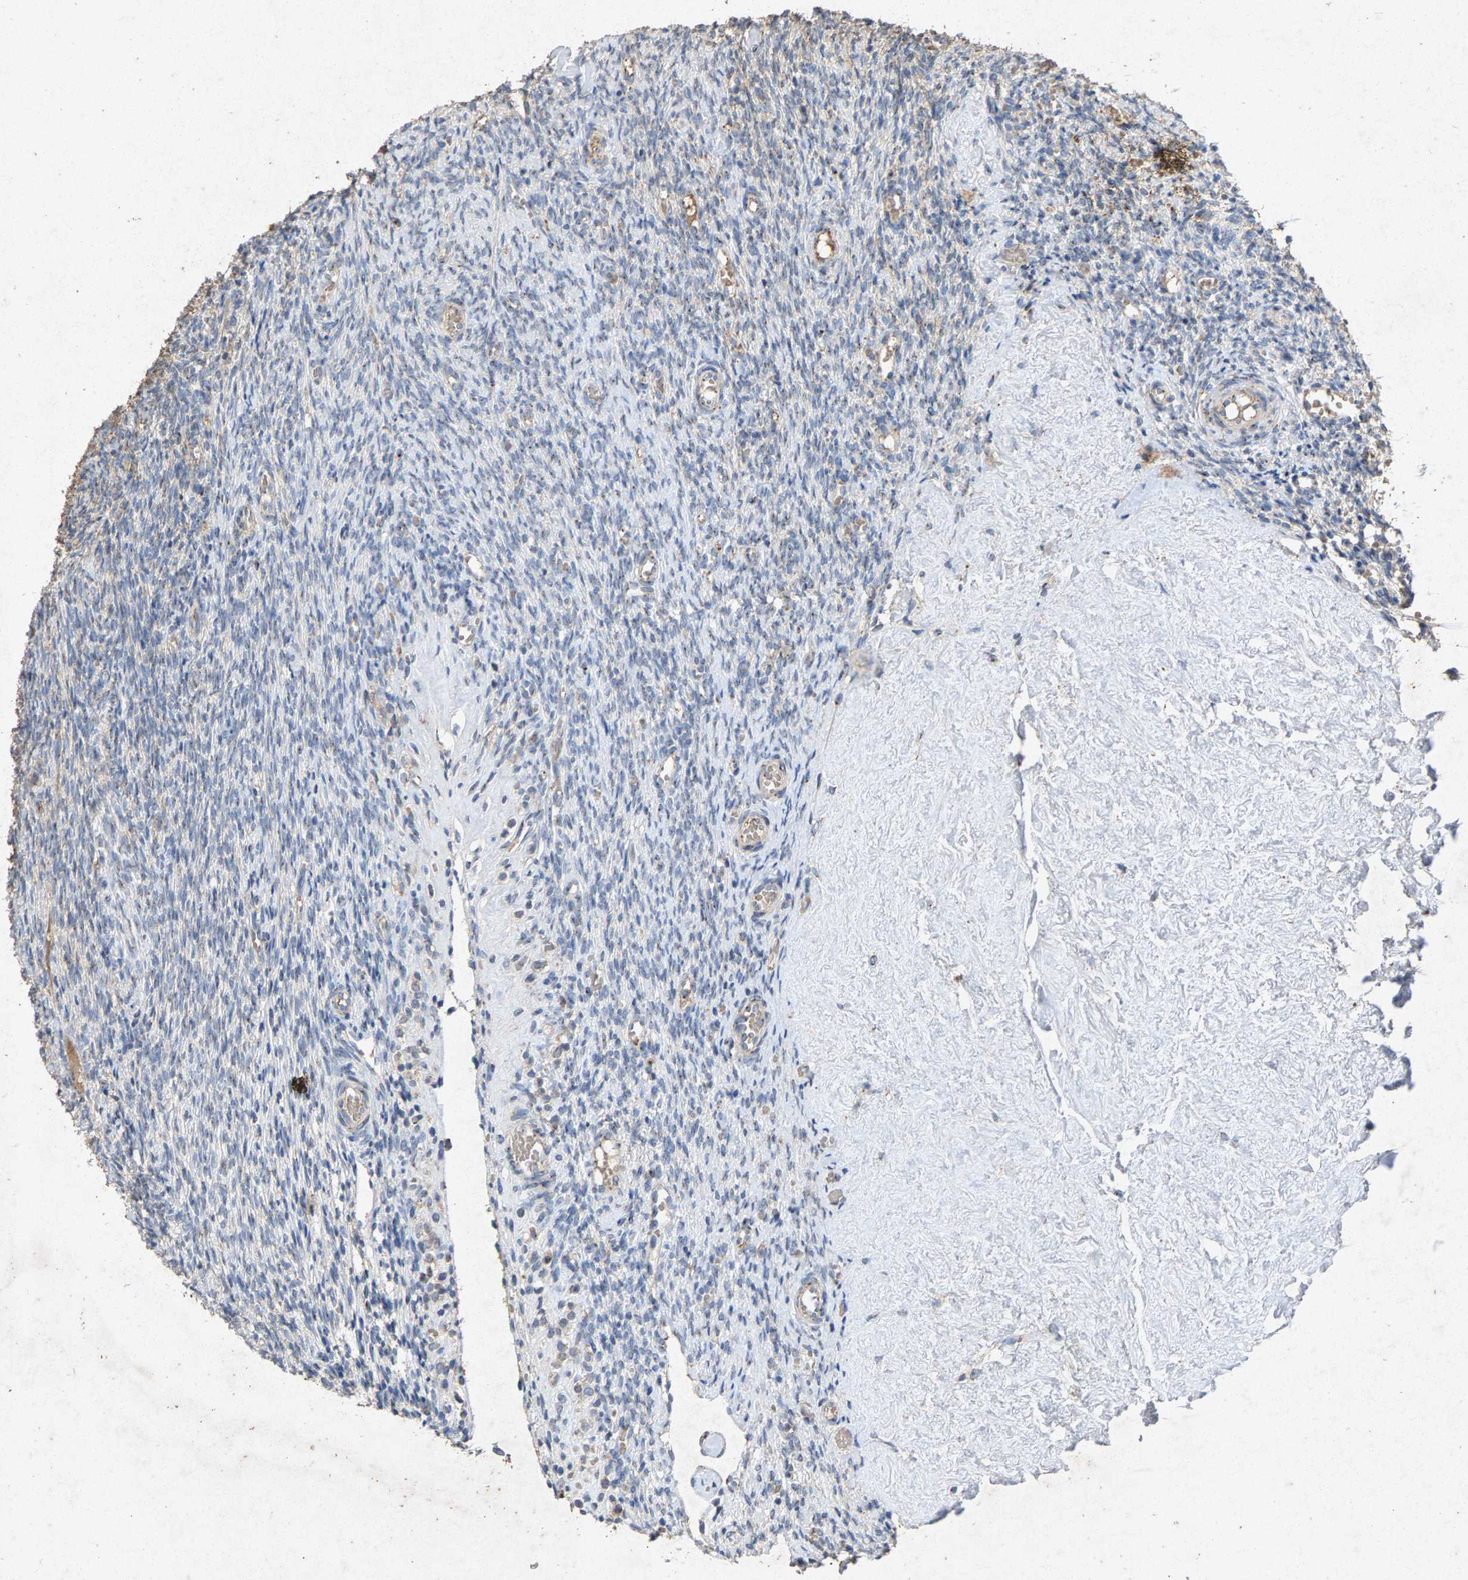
{"staining": {"intensity": "negative", "quantity": "none", "location": "none"}, "tissue": "ovary", "cell_type": "Follicle cells", "image_type": "normal", "snomed": [{"axis": "morphology", "description": "Normal tissue, NOS"}, {"axis": "topography", "description": "Ovary"}], "caption": "IHC photomicrograph of benign ovary: ovary stained with DAB displays no significant protein expression in follicle cells.", "gene": "MAN2A1", "patient": {"sex": "female", "age": 41}}